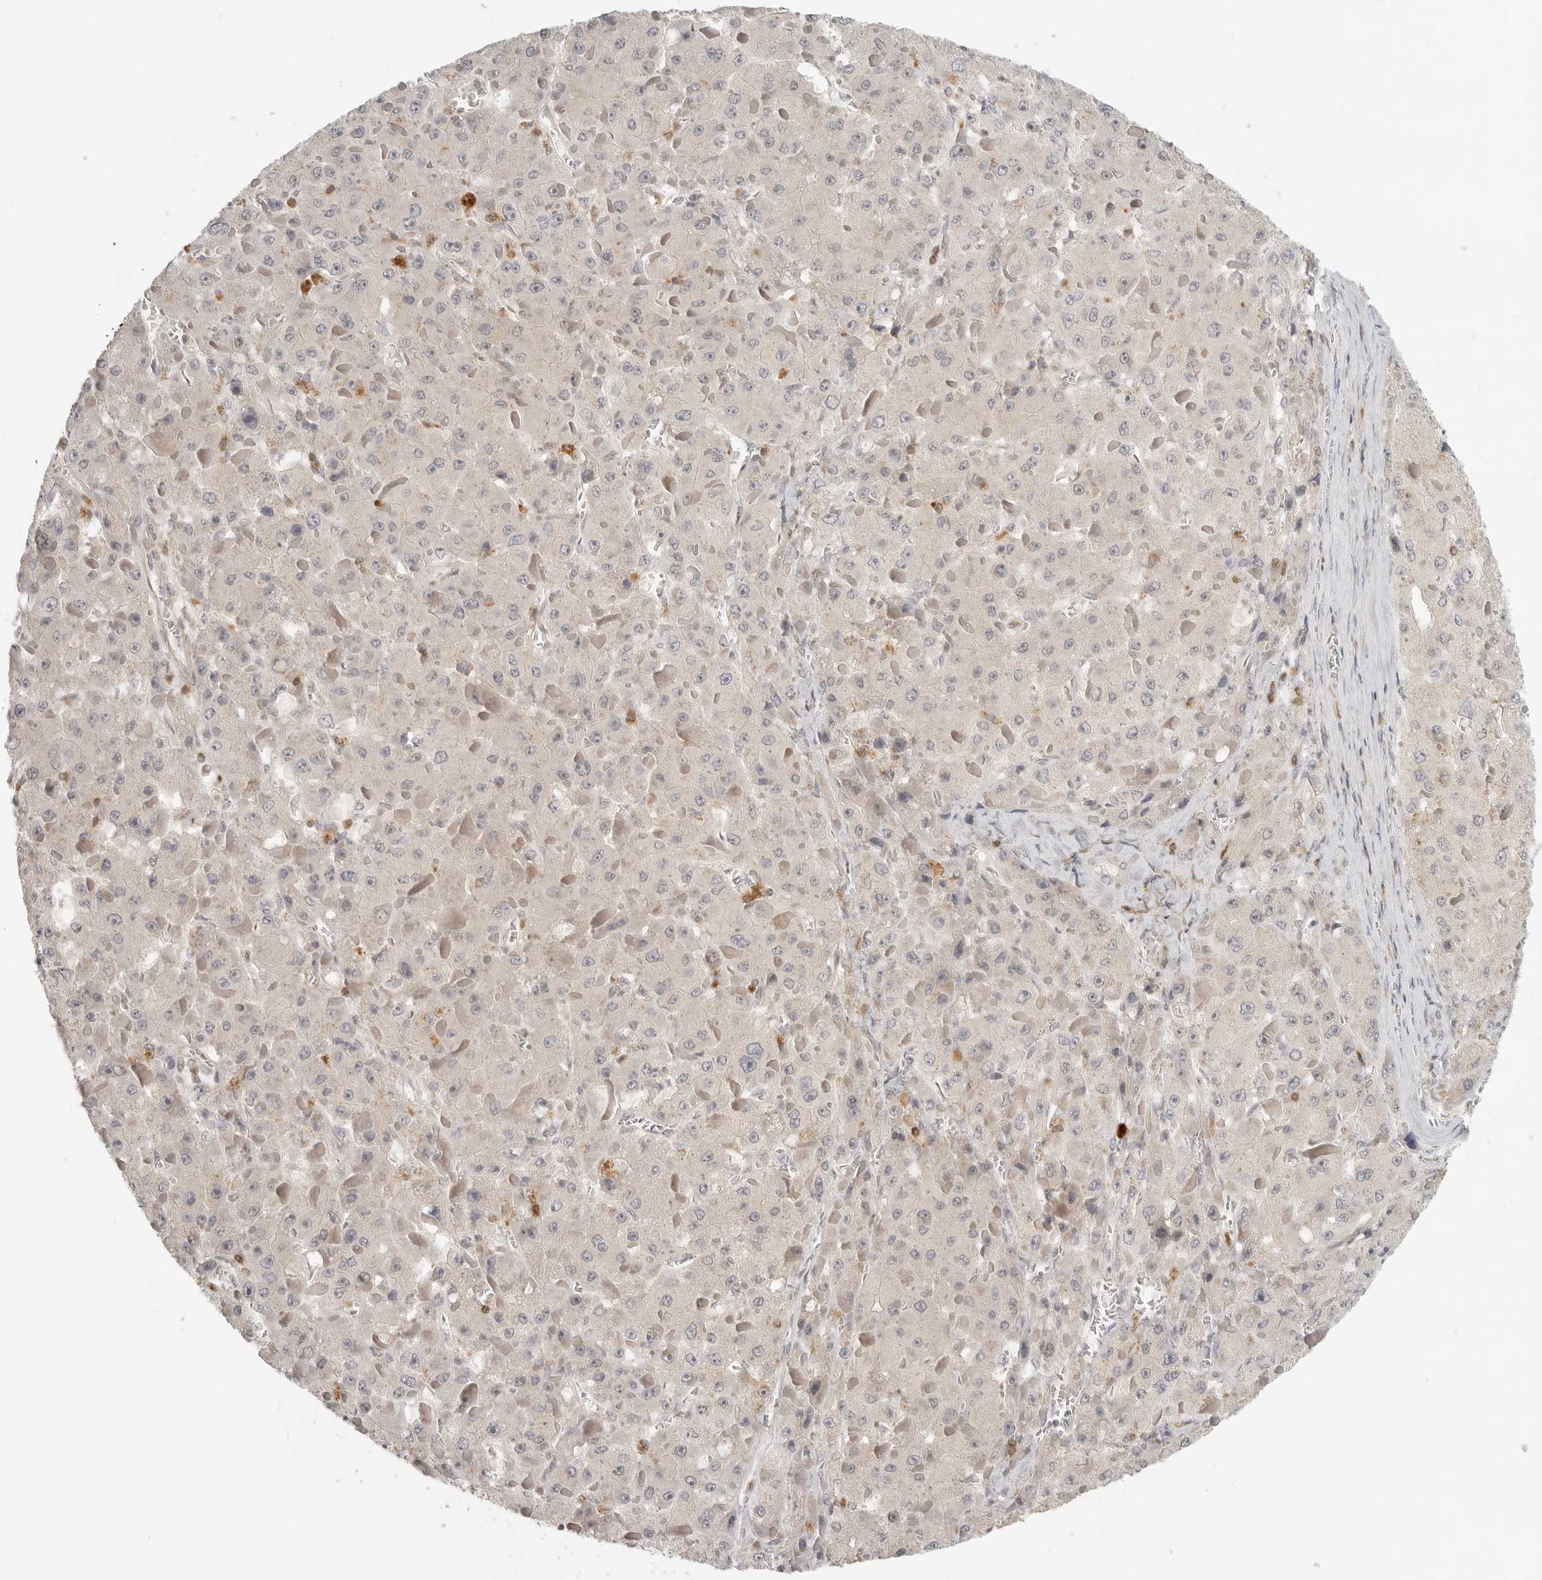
{"staining": {"intensity": "negative", "quantity": "none", "location": "none"}, "tissue": "liver cancer", "cell_type": "Tumor cells", "image_type": "cancer", "snomed": [{"axis": "morphology", "description": "Carcinoma, Hepatocellular, NOS"}, {"axis": "topography", "description": "Liver"}], "caption": "DAB immunohistochemical staining of liver cancer (hepatocellular carcinoma) displays no significant positivity in tumor cells. (DAB (3,3'-diaminobenzidine) immunohistochemistry with hematoxylin counter stain).", "gene": "SH3KBP1", "patient": {"sex": "female", "age": 73}}